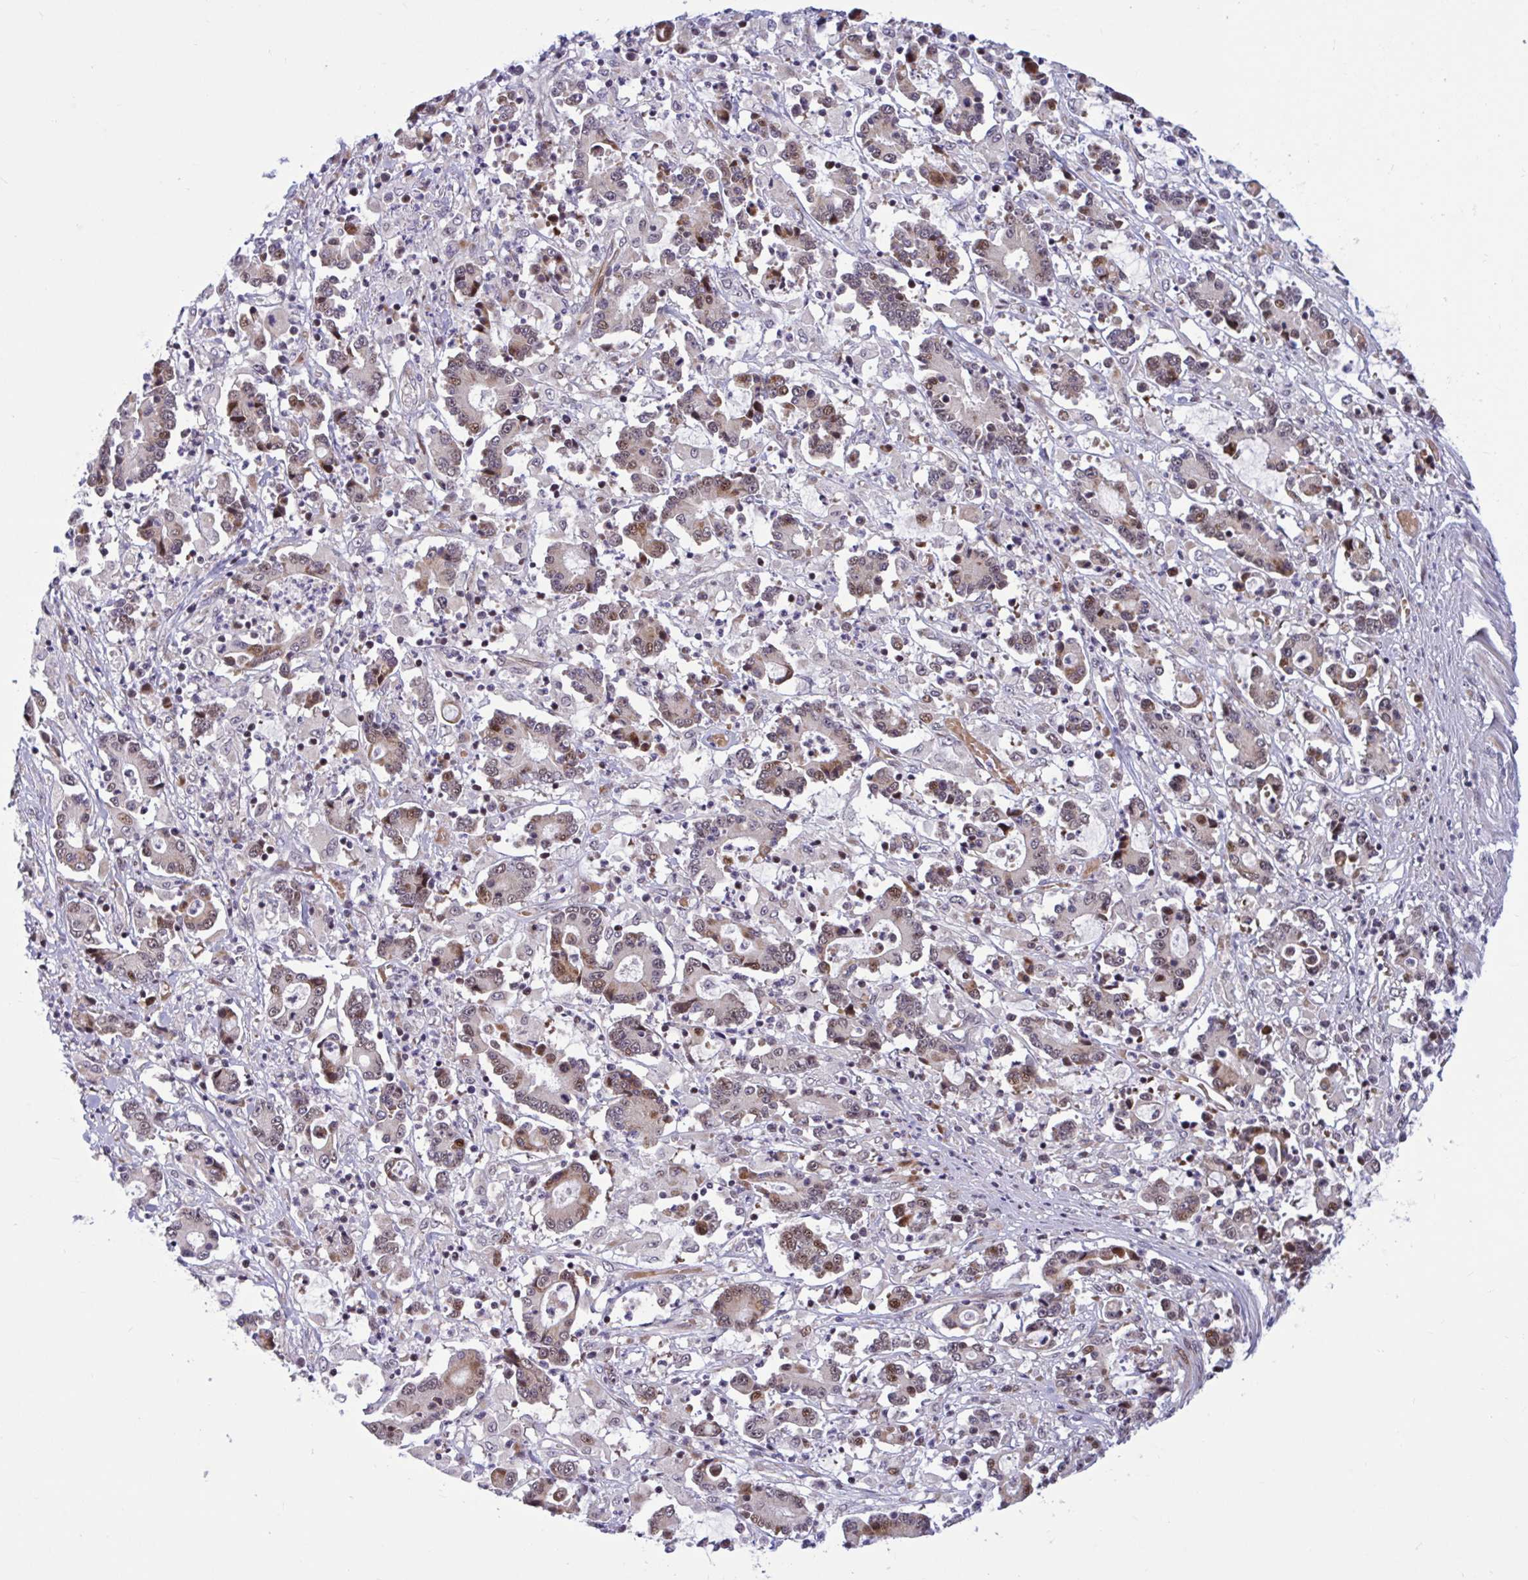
{"staining": {"intensity": "moderate", "quantity": ">75%", "location": "cytoplasmic/membranous,nuclear"}, "tissue": "stomach cancer", "cell_type": "Tumor cells", "image_type": "cancer", "snomed": [{"axis": "morphology", "description": "Adenocarcinoma, NOS"}, {"axis": "topography", "description": "Stomach, upper"}], "caption": "This is an image of immunohistochemistry (IHC) staining of stomach cancer (adenocarcinoma), which shows moderate positivity in the cytoplasmic/membranous and nuclear of tumor cells.", "gene": "RBL1", "patient": {"sex": "male", "age": 68}}